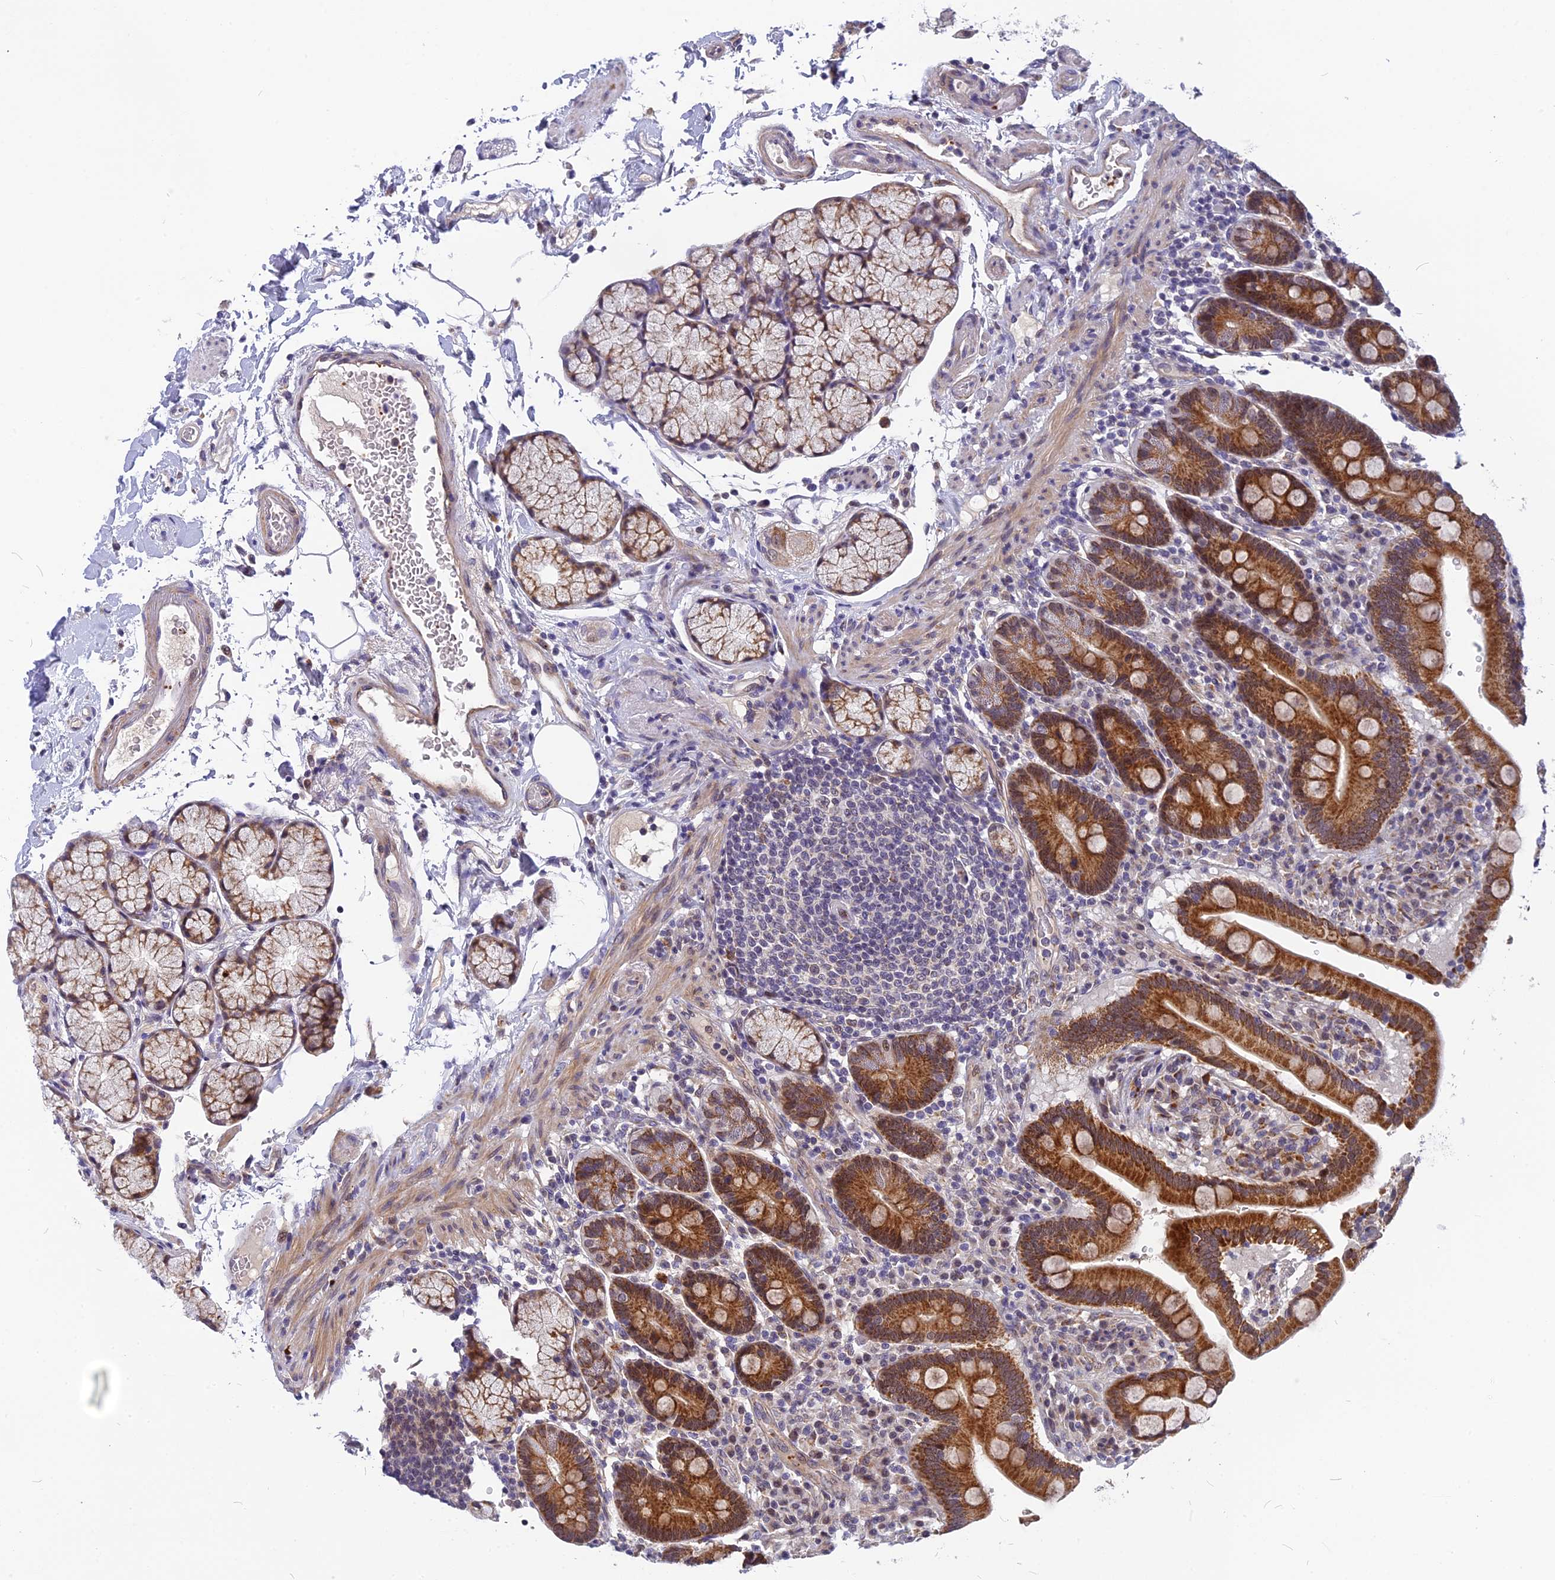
{"staining": {"intensity": "moderate", "quantity": ">75%", "location": "cytoplasmic/membranous"}, "tissue": "duodenum", "cell_type": "Glandular cells", "image_type": "normal", "snomed": [{"axis": "morphology", "description": "Normal tissue, NOS"}, {"axis": "topography", "description": "Small intestine, NOS"}], "caption": "Normal duodenum demonstrates moderate cytoplasmic/membranous staining in approximately >75% of glandular cells The staining was performed using DAB (3,3'-diaminobenzidine) to visualize the protein expression in brown, while the nuclei were stained in blue with hematoxylin (Magnification: 20x)..", "gene": "CMC1", "patient": {"sex": "female", "age": 71}}